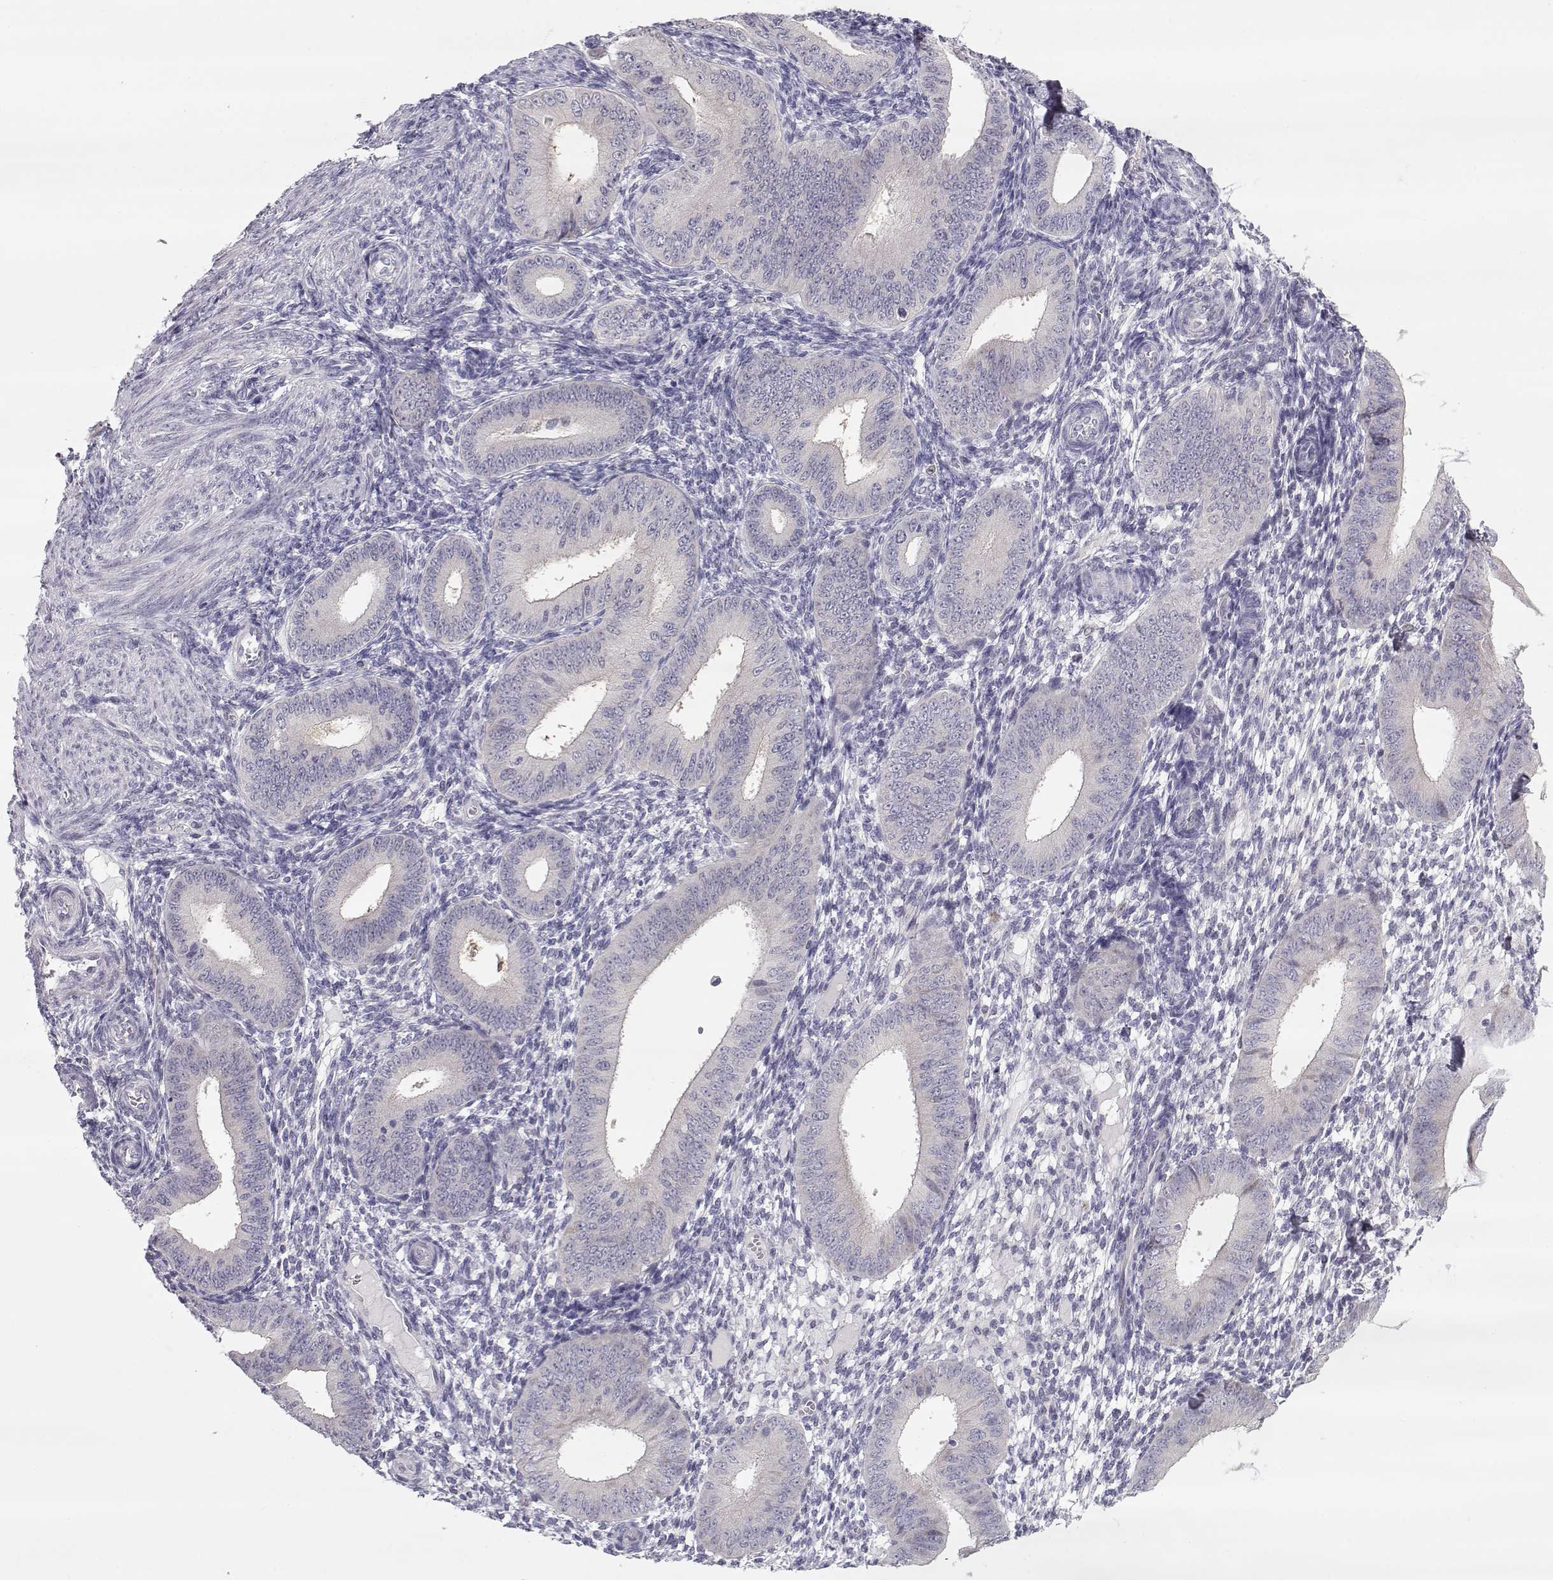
{"staining": {"intensity": "negative", "quantity": "none", "location": "none"}, "tissue": "endometrium", "cell_type": "Cells in endometrial stroma", "image_type": "normal", "snomed": [{"axis": "morphology", "description": "Normal tissue, NOS"}, {"axis": "topography", "description": "Endometrium"}], "caption": "This is a micrograph of IHC staining of benign endometrium, which shows no staining in cells in endometrial stroma.", "gene": "NPVF", "patient": {"sex": "female", "age": 39}}